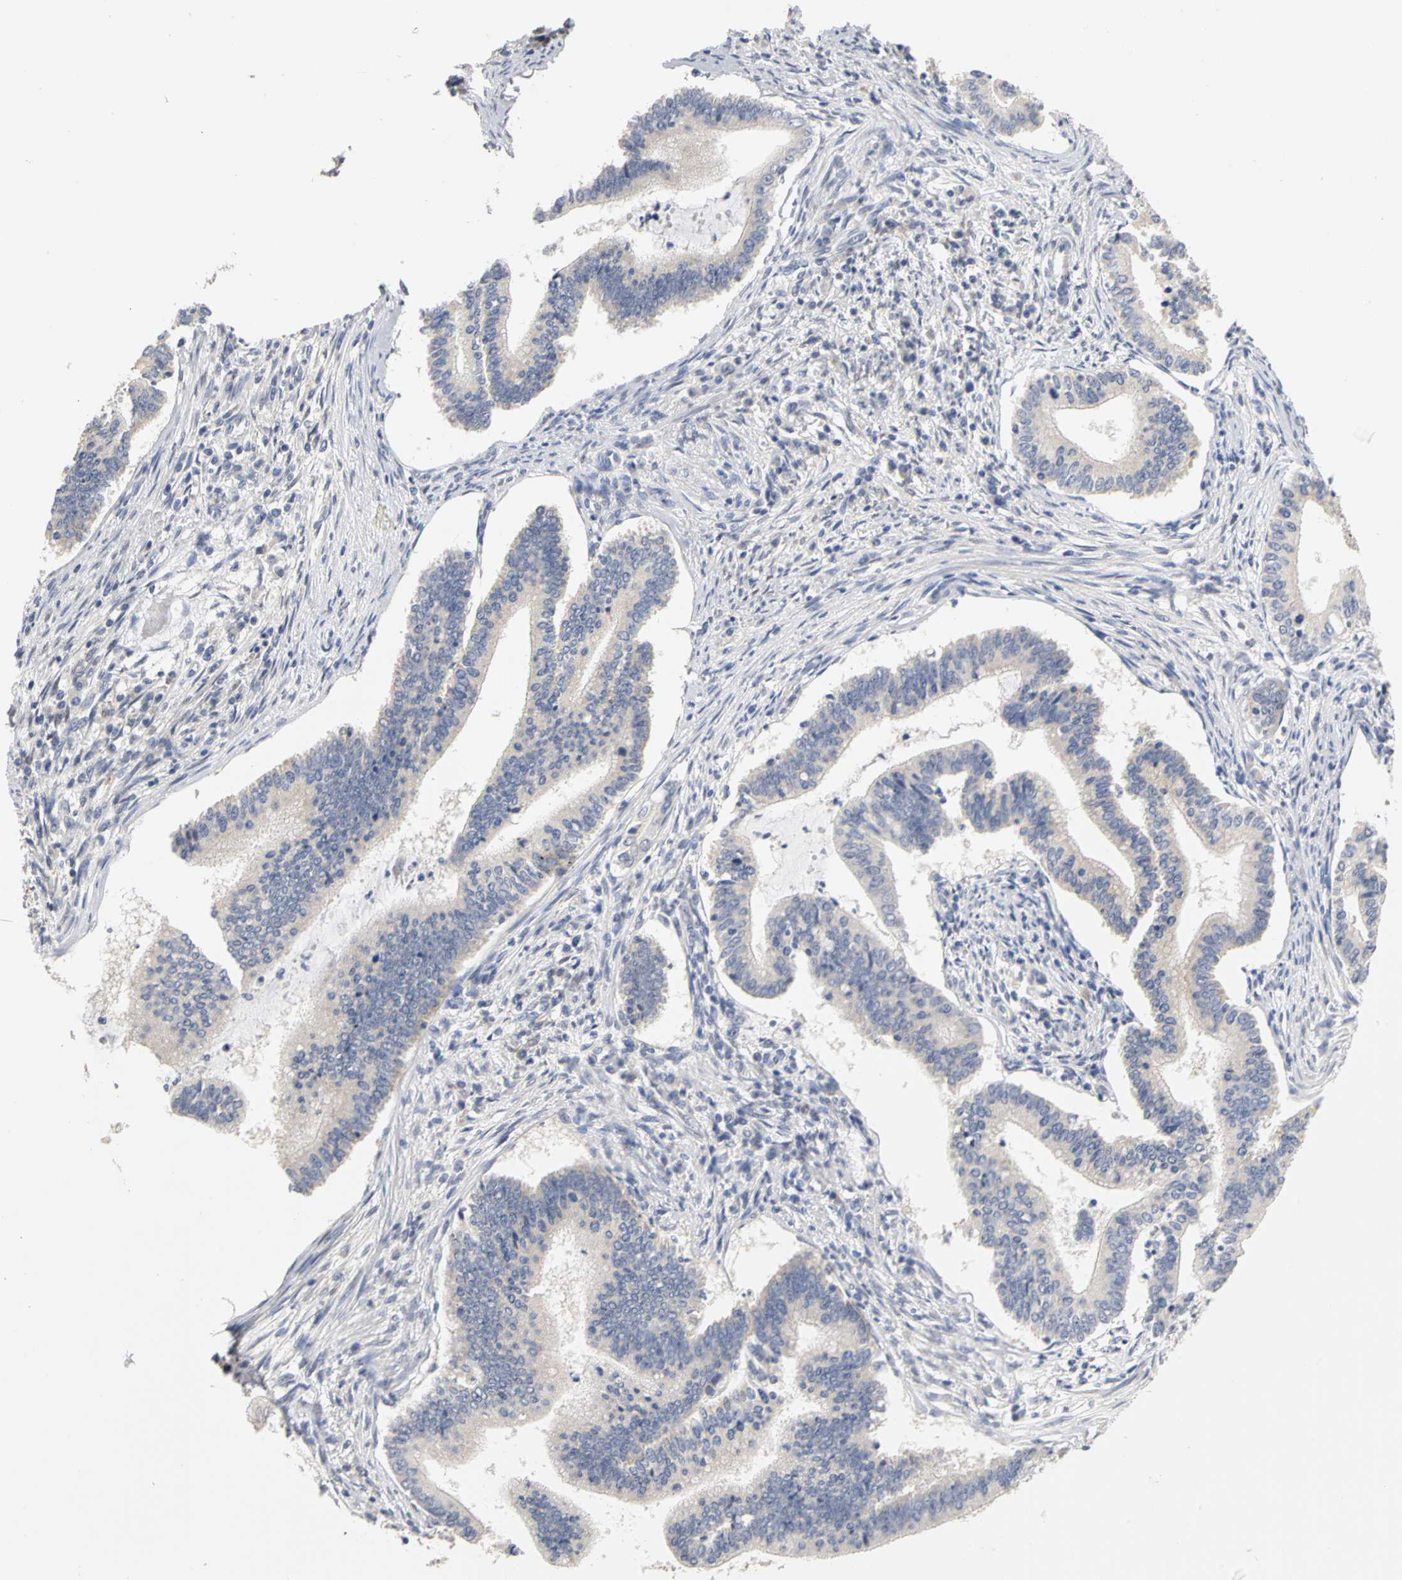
{"staining": {"intensity": "negative", "quantity": "none", "location": "none"}, "tissue": "cervical cancer", "cell_type": "Tumor cells", "image_type": "cancer", "snomed": [{"axis": "morphology", "description": "Adenocarcinoma, NOS"}, {"axis": "topography", "description": "Cervix"}], "caption": "IHC image of human cervical cancer stained for a protein (brown), which reveals no positivity in tumor cells.", "gene": "PGR", "patient": {"sex": "female", "age": 36}}